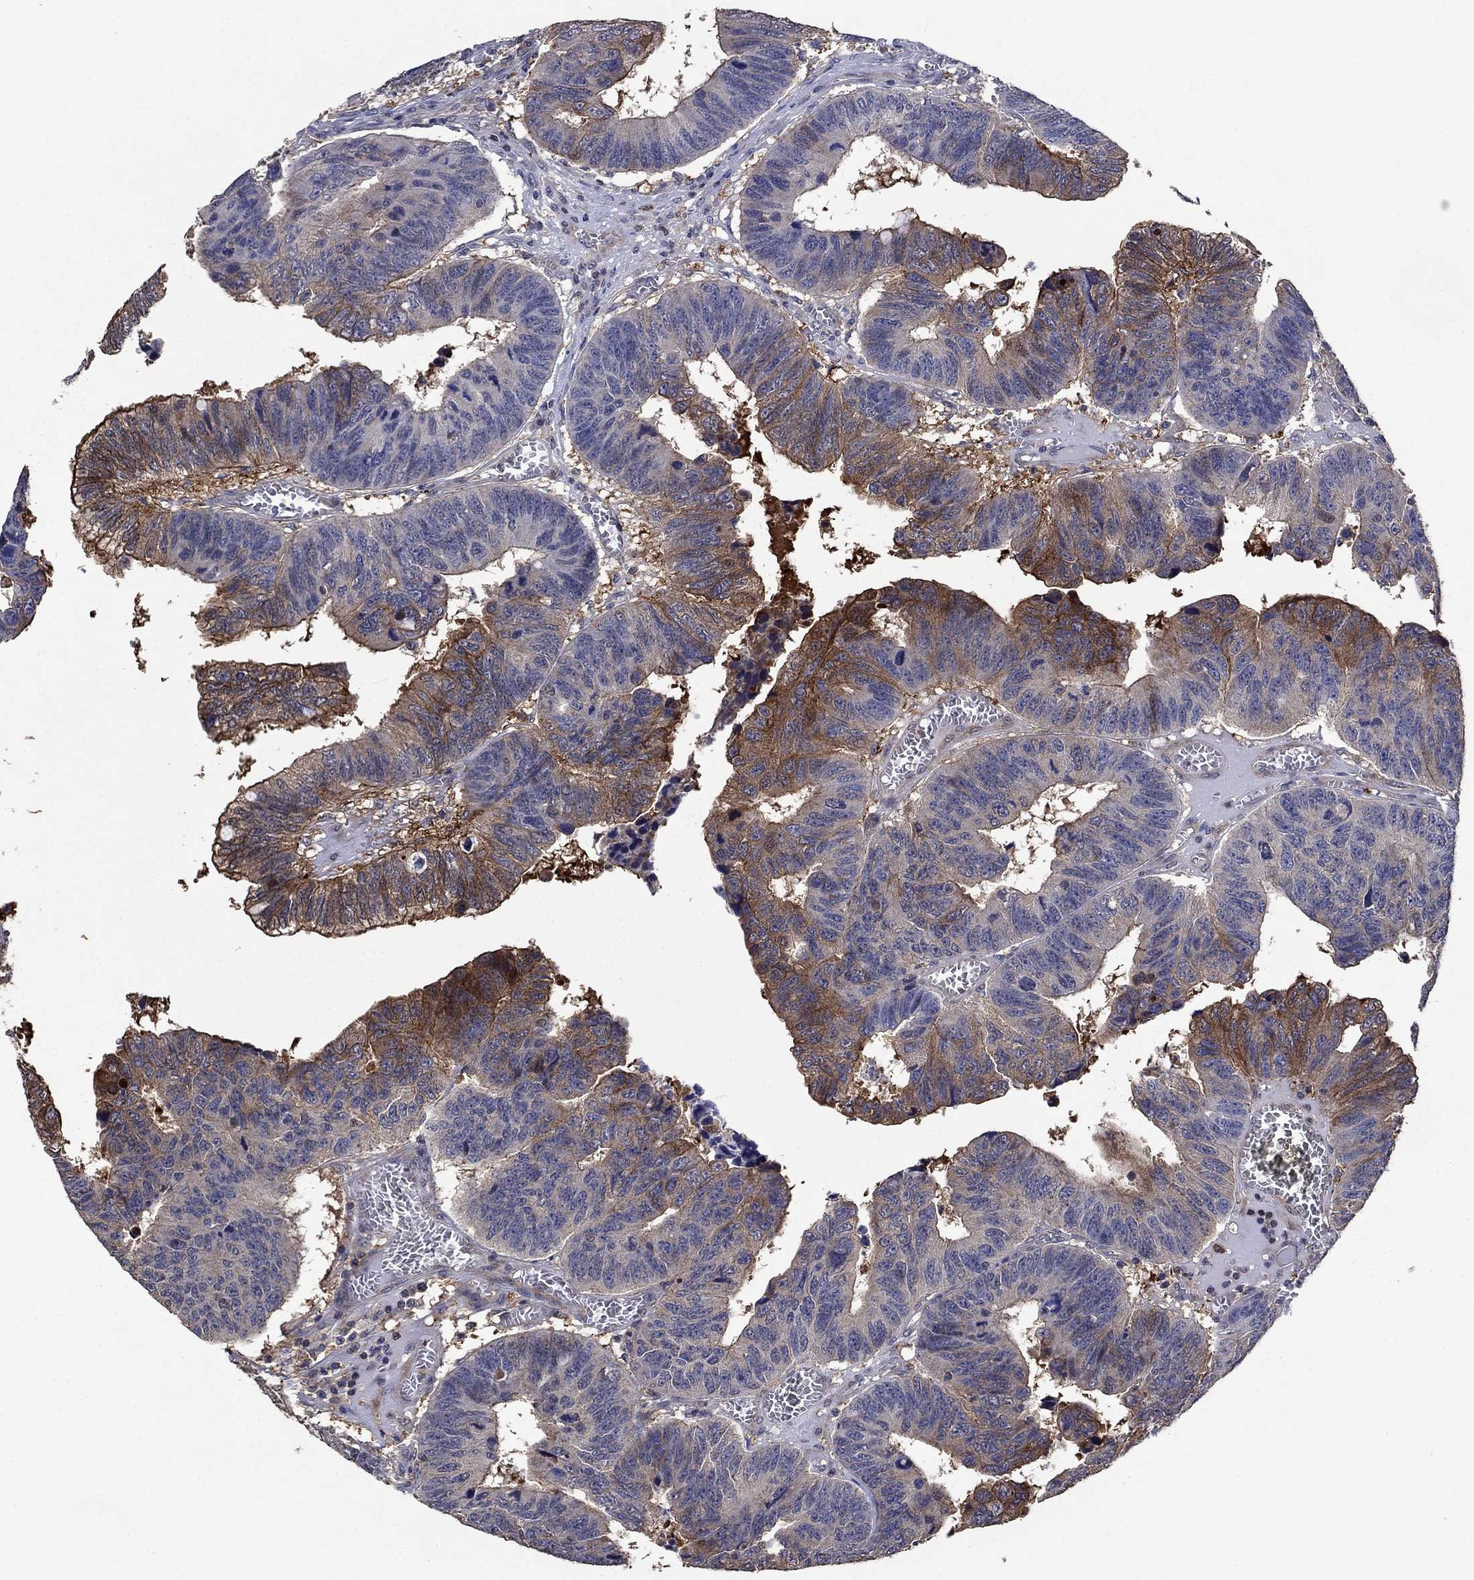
{"staining": {"intensity": "strong", "quantity": "<25%", "location": "cytoplasmic/membranous"}, "tissue": "colorectal cancer", "cell_type": "Tumor cells", "image_type": "cancer", "snomed": [{"axis": "morphology", "description": "Adenocarcinoma, NOS"}, {"axis": "topography", "description": "Appendix"}, {"axis": "topography", "description": "Colon"}, {"axis": "topography", "description": "Cecum"}, {"axis": "topography", "description": "Colon asc"}], "caption": "Immunohistochemistry (IHC) (DAB) staining of colorectal cancer (adenocarcinoma) shows strong cytoplasmic/membranous protein positivity in approximately <25% of tumor cells.", "gene": "DVL1", "patient": {"sex": "female", "age": 85}}